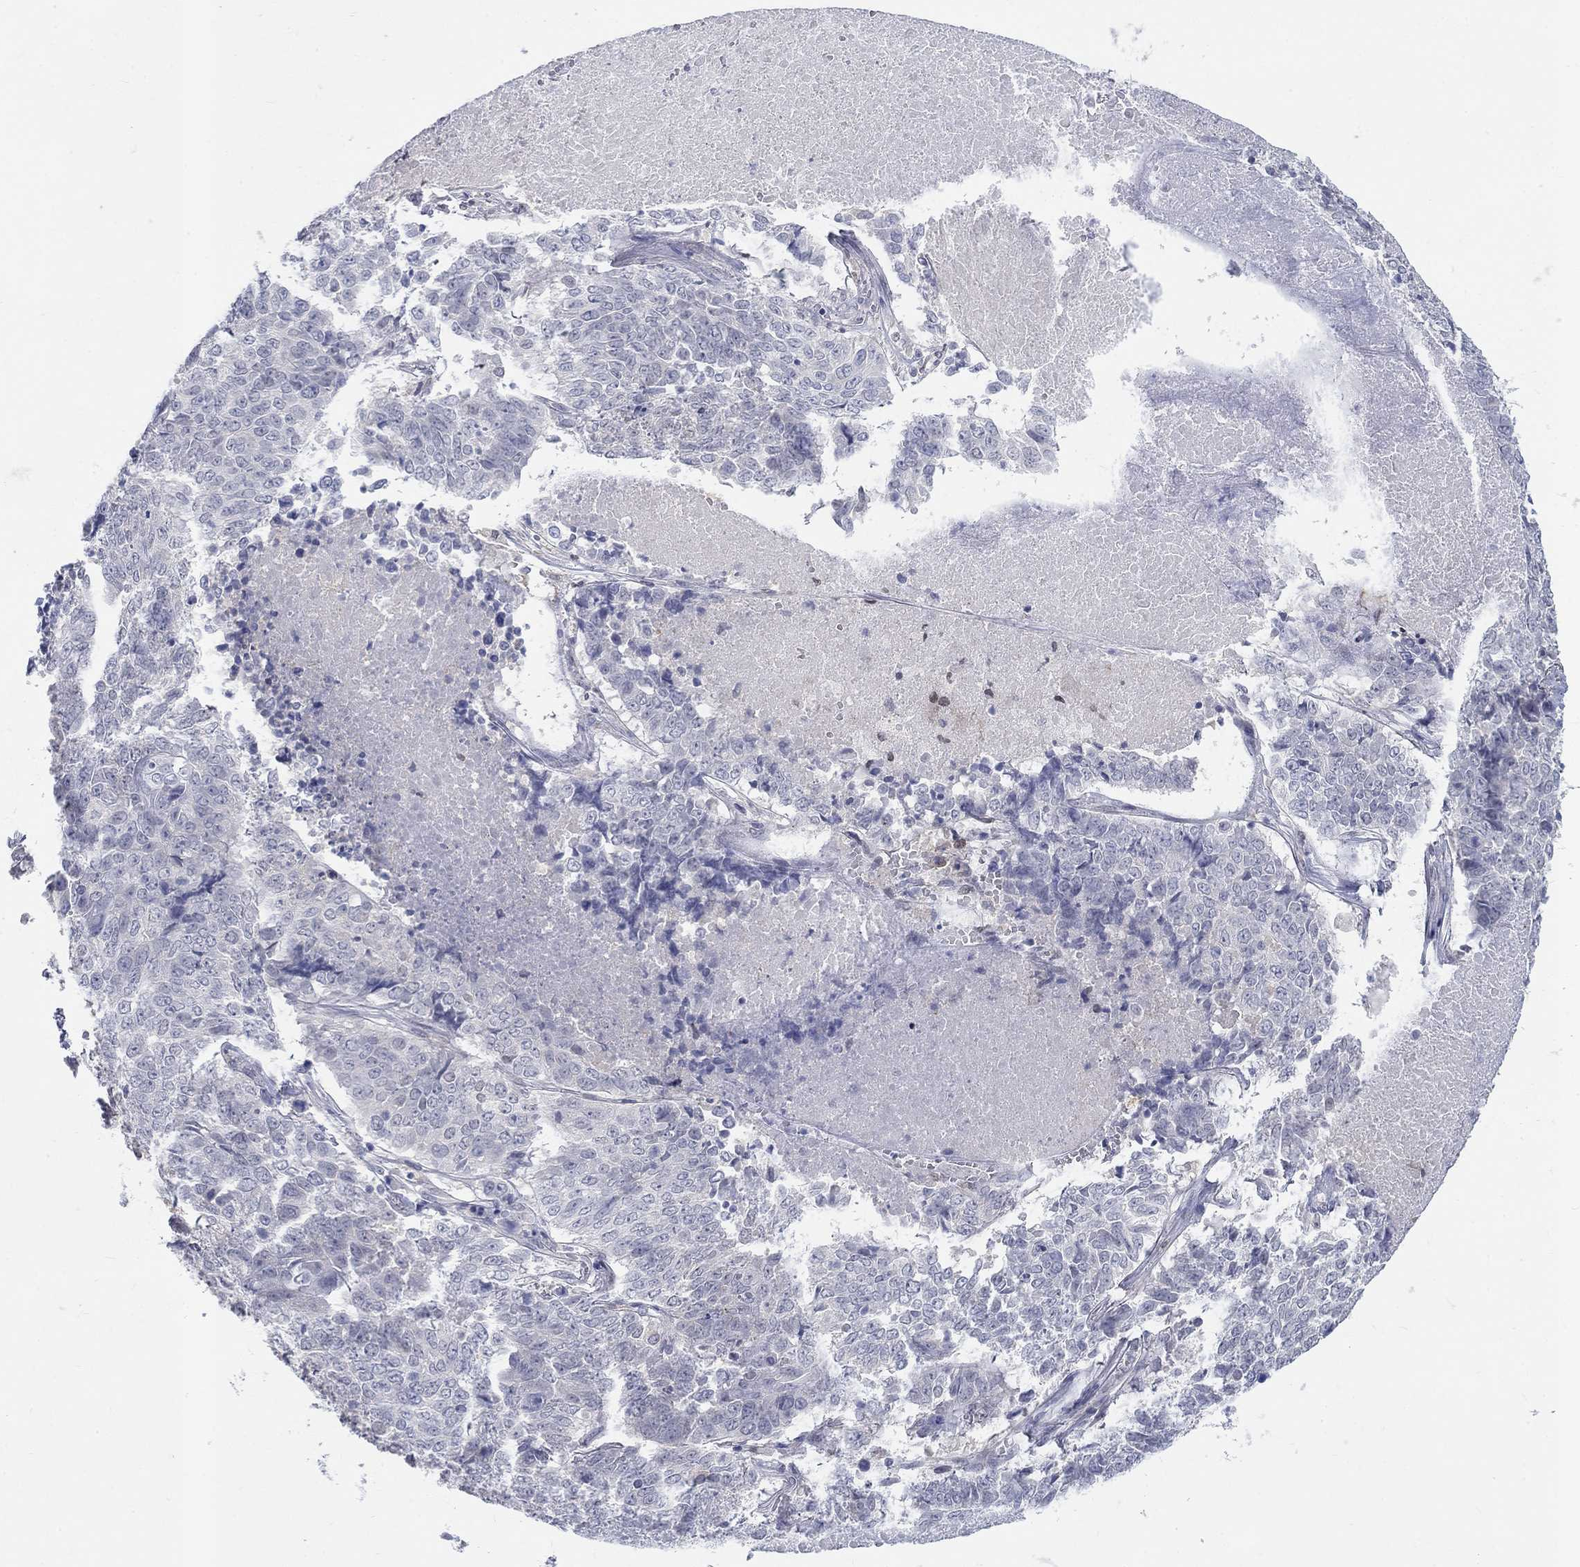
{"staining": {"intensity": "negative", "quantity": "none", "location": "none"}, "tissue": "lung cancer", "cell_type": "Tumor cells", "image_type": "cancer", "snomed": [{"axis": "morphology", "description": "Squamous cell carcinoma, NOS"}, {"axis": "topography", "description": "Lung"}], "caption": "Immunohistochemical staining of human lung cancer (squamous cell carcinoma) reveals no significant expression in tumor cells.", "gene": "EGFLAM", "patient": {"sex": "male", "age": 64}}